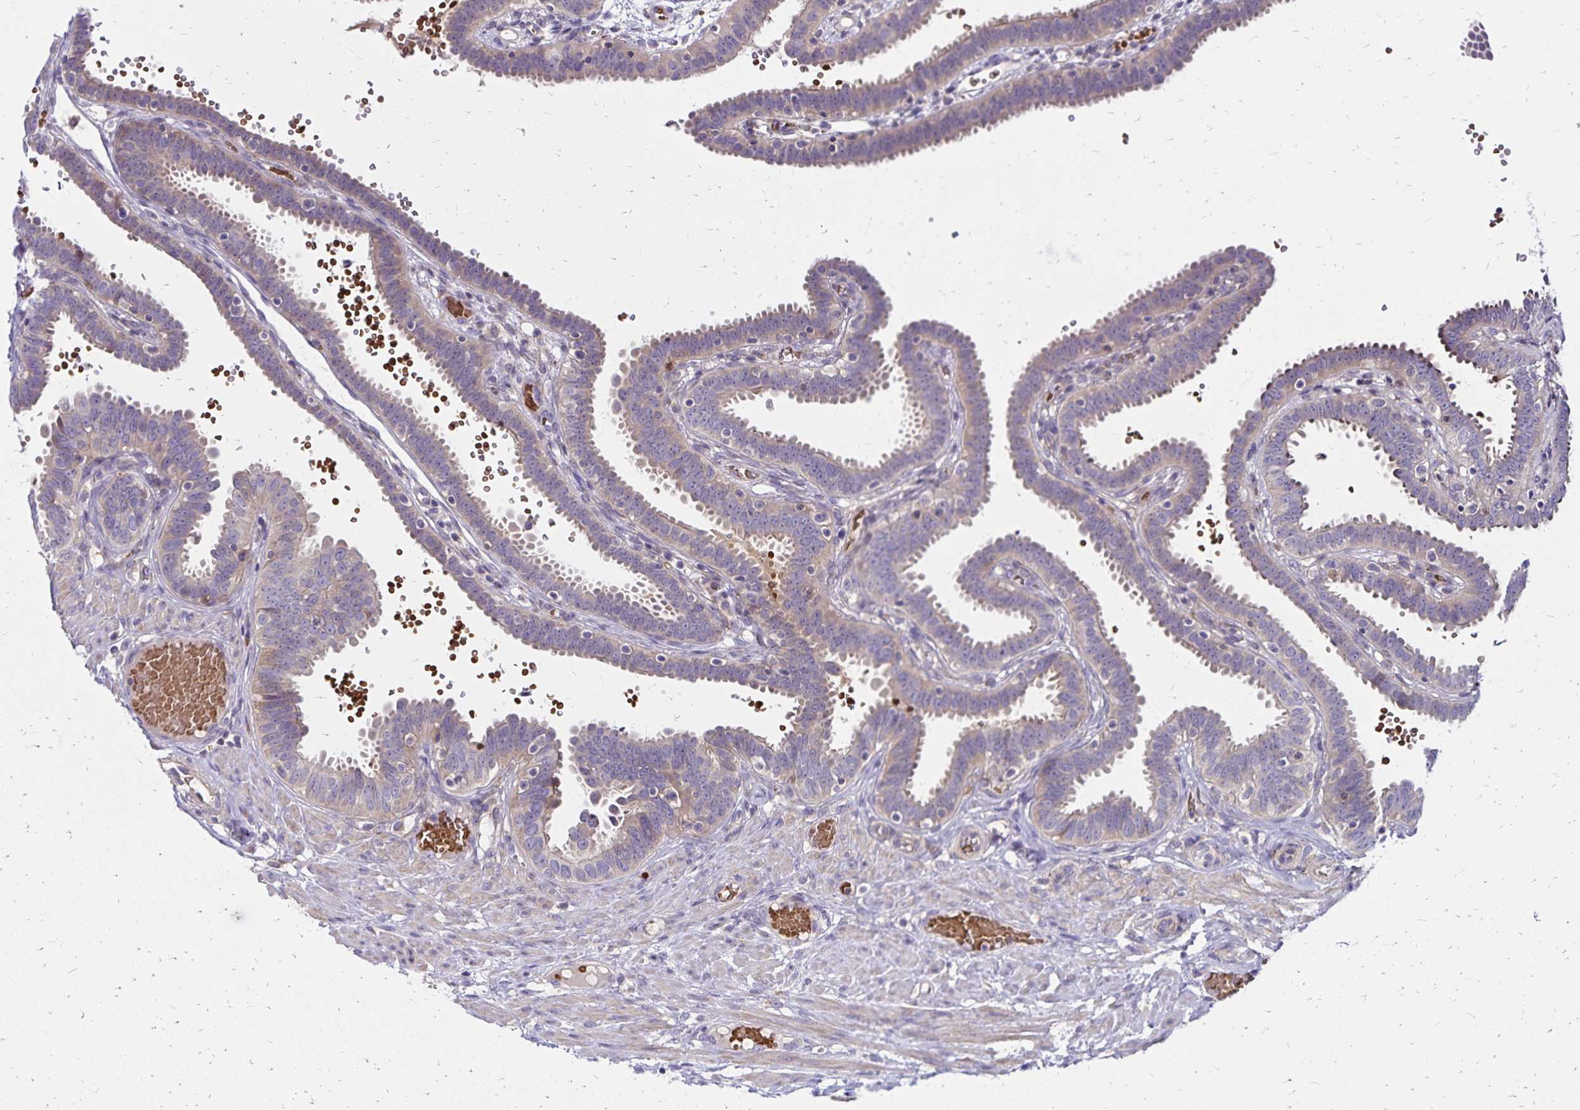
{"staining": {"intensity": "weak", "quantity": "25%-75%", "location": "cytoplasmic/membranous"}, "tissue": "fallopian tube", "cell_type": "Glandular cells", "image_type": "normal", "snomed": [{"axis": "morphology", "description": "Normal tissue, NOS"}, {"axis": "topography", "description": "Fallopian tube"}], "caption": "Immunohistochemistry (IHC) histopathology image of unremarkable fallopian tube stained for a protein (brown), which reveals low levels of weak cytoplasmic/membranous expression in about 25%-75% of glandular cells.", "gene": "FSD1", "patient": {"sex": "female", "age": 37}}